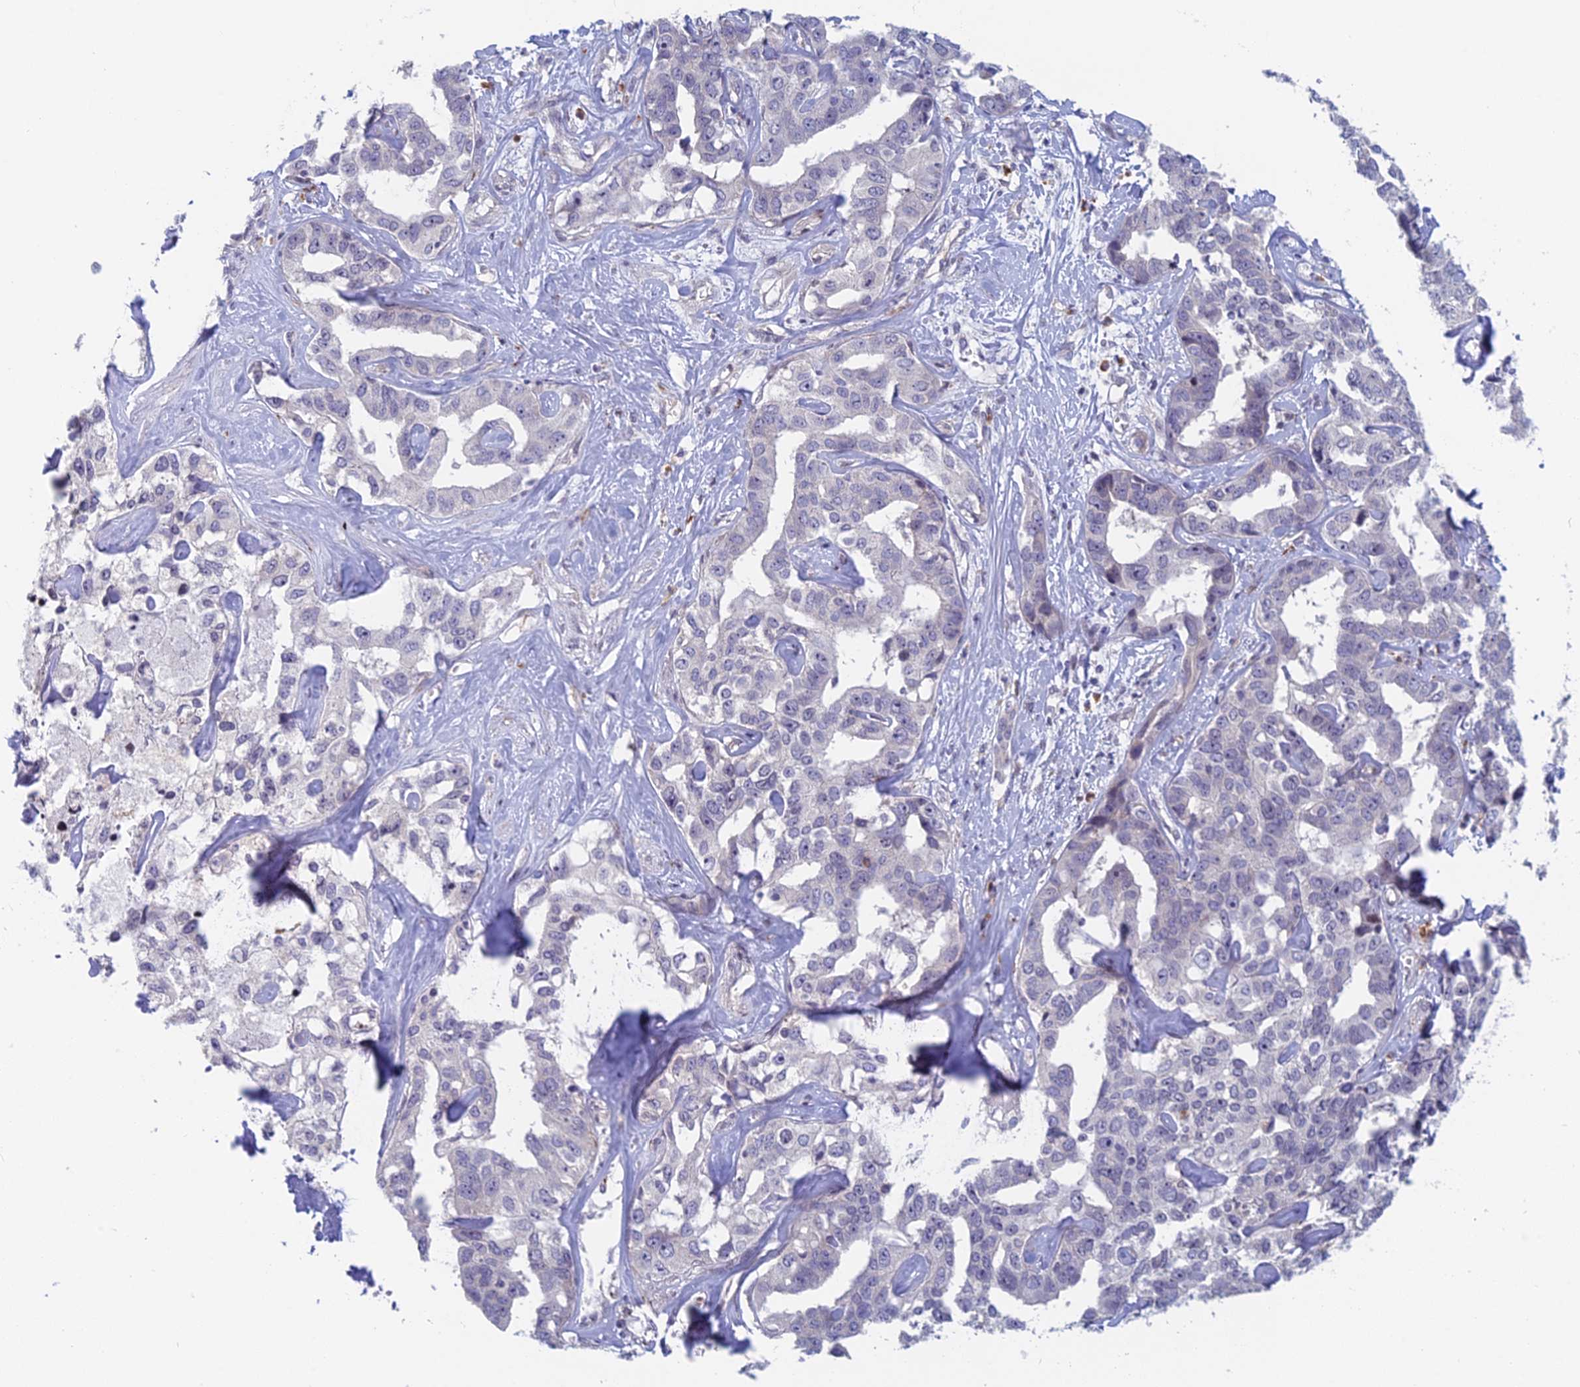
{"staining": {"intensity": "negative", "quantity": "none", "location": "none"}, "tissue": "liver cancer", "cell_type": "Tumor cells", "image_type": "cancer", "snomed": [{"axis": "morphology", "description": "Cholangiocarcinoma"}, {"axis": "topography", "description": "Liver"}], "caption": "Liver cancer (cholangiocarcinoma) was stained to show a protein in brown. There is no significant positivity in tumor cells.", "gene": "PPP1R26", "patient": {"sex": "male", "age": 59}}